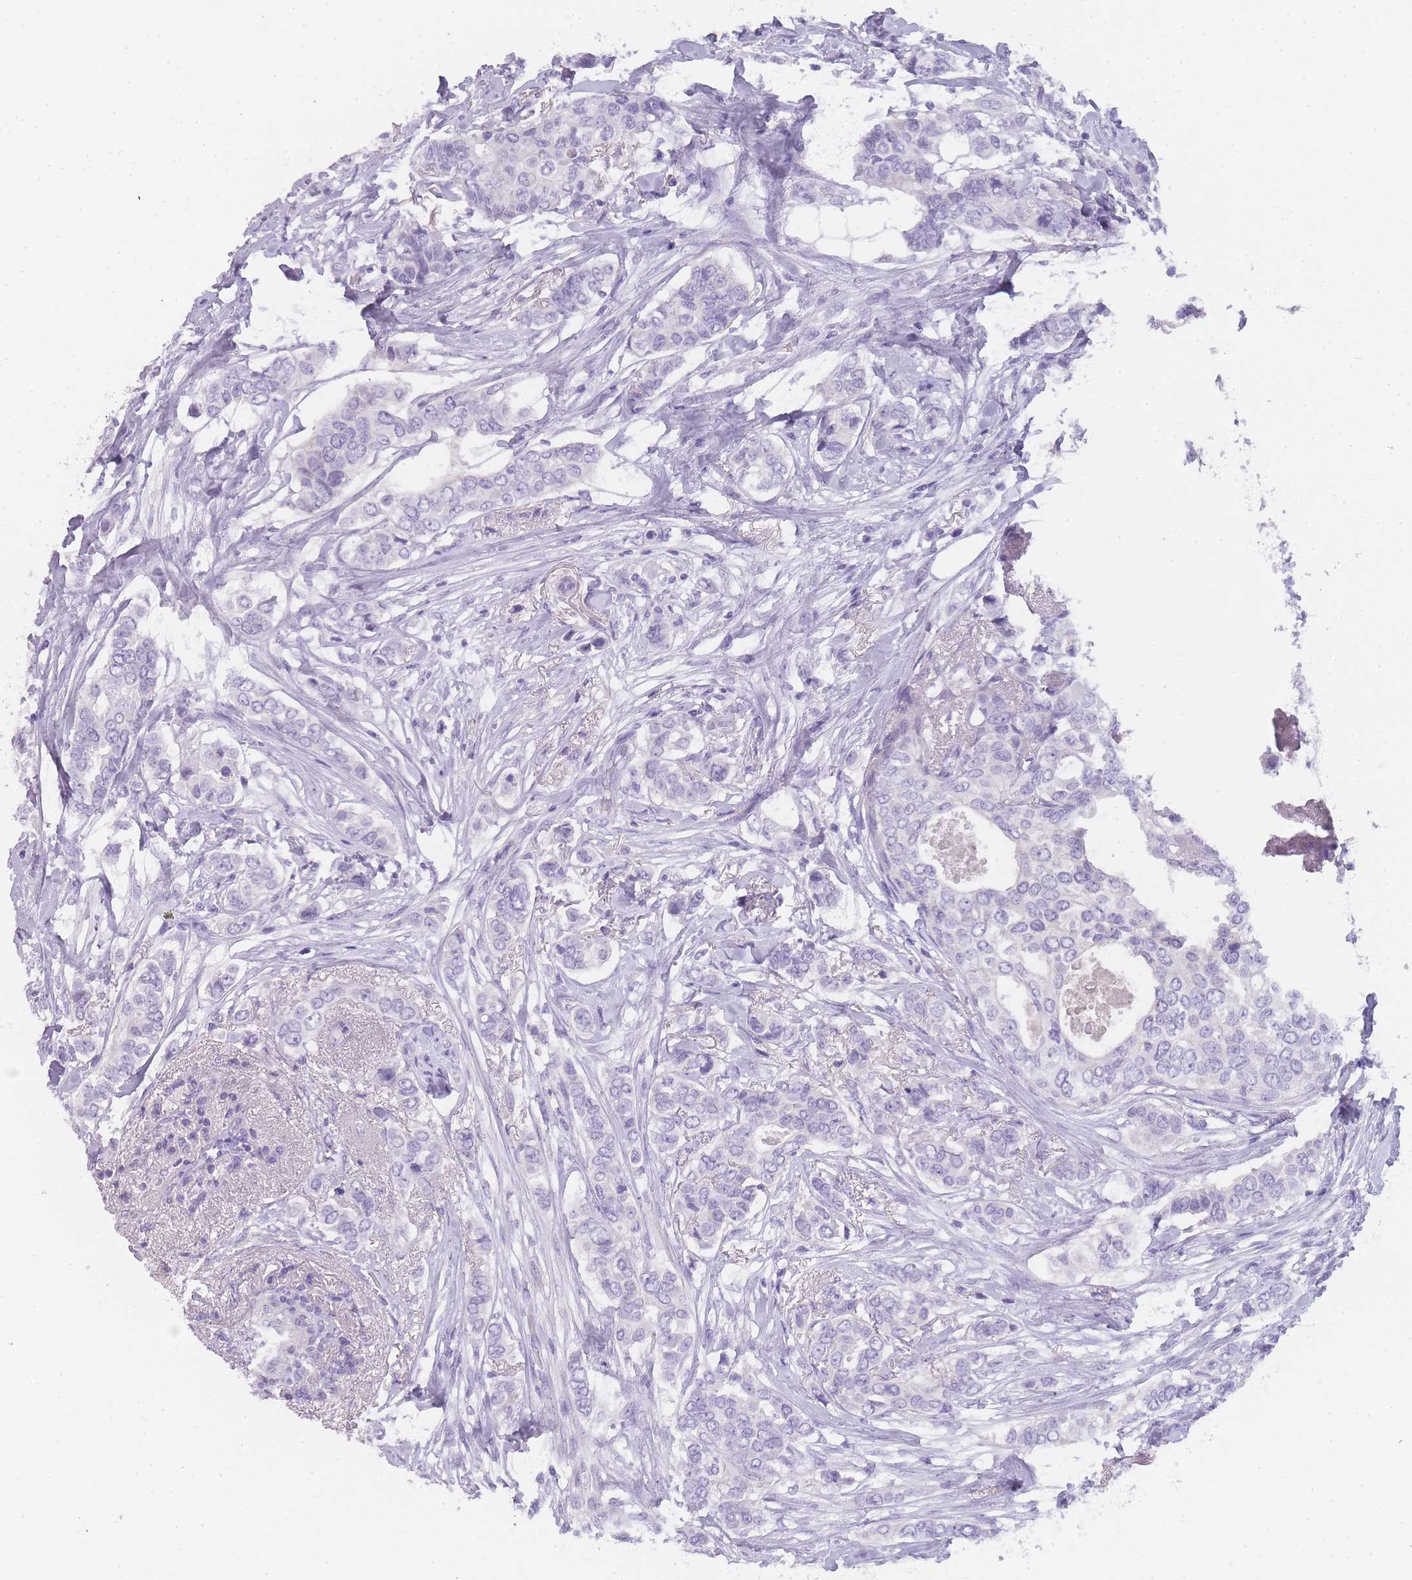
{"staining": {"intensity": "negative", "quantity": "none", "location": "none"}, "tissue": "breast cancer", "cell_type": "Tumor cells", "image_type": "cancer", "snomed": [{"axis": "morphology", "description": "Lobular carcinoma"}, {"axis": "topography", "description": "Breast"}], "caption": "A histopathology image of human breast cancer (lobular carcinoma) is negative for staining in tumor cells. The staining was performed using DAB to visualize the protein expression in brown, while the nuclei were stained in blue with hematoxylin (Magnification: 20x).", "gene": "TCP11", "patient": {"sex": "female", "age": 51}}